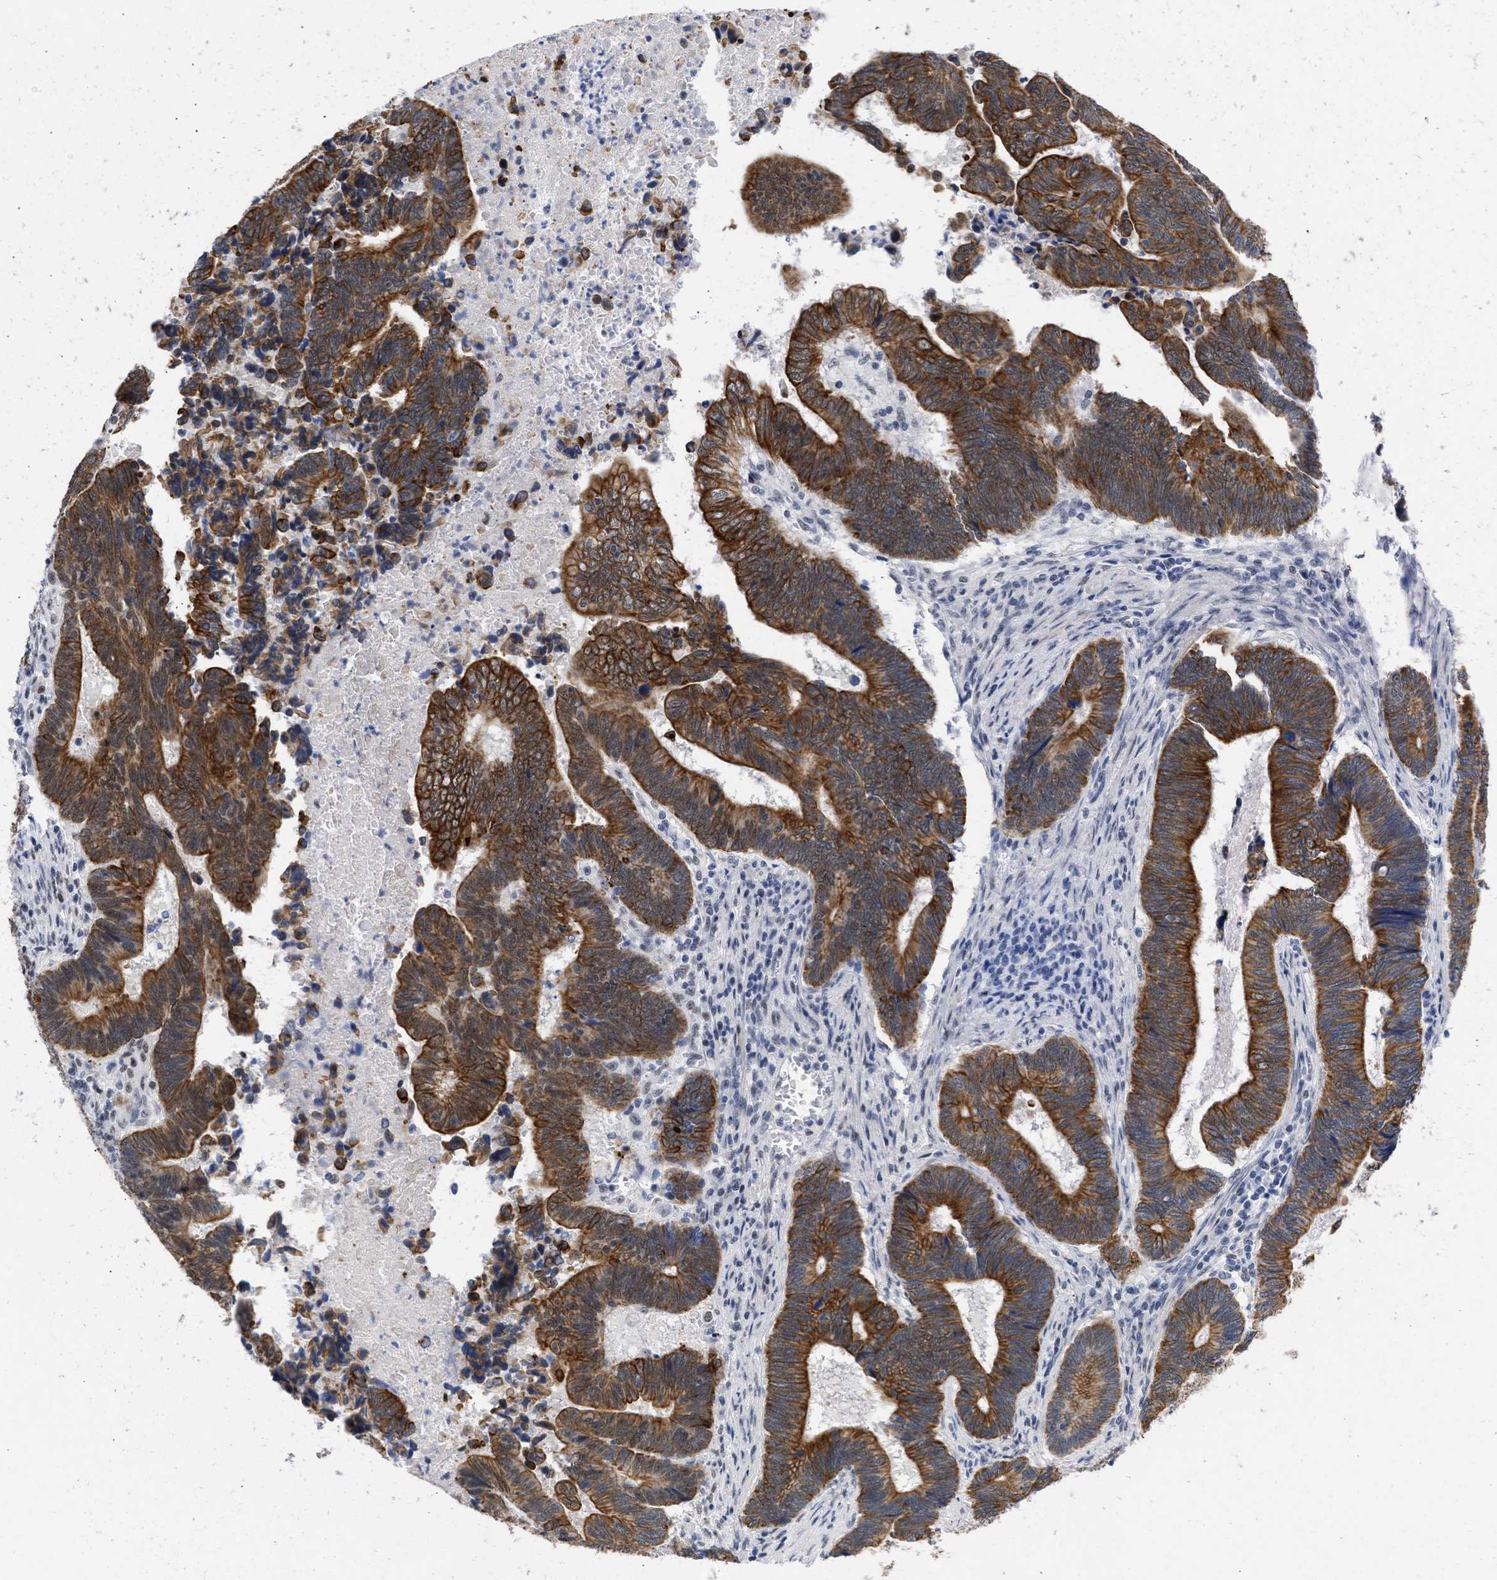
{"staining": {"intensity": "strong", "quantity": ">75%", "location": "cytoplasmic/membranous"}, "tissue": "pancreatic cancer", "cell_type": "Tumor cells", "image_type": "cancer", "snomed": [{"axis": "morphology", "description": "Adenocarcinoma, NOS"}, {"axis": "topography", "description": "Pancreas"}], "caption": "Tumor cells reveal high levels of strong cytoplasmic/membranous staining in approximately >75% of cells in human pancreatic adenocarcinoma. The staining was performed using DAB to visualize the protein expression in brown, while the nuclei were stained in blue with hematoxylin (Magnification: 20x).", "gene": "DDX41", "patient": {"sex": "female", "age": 70}}